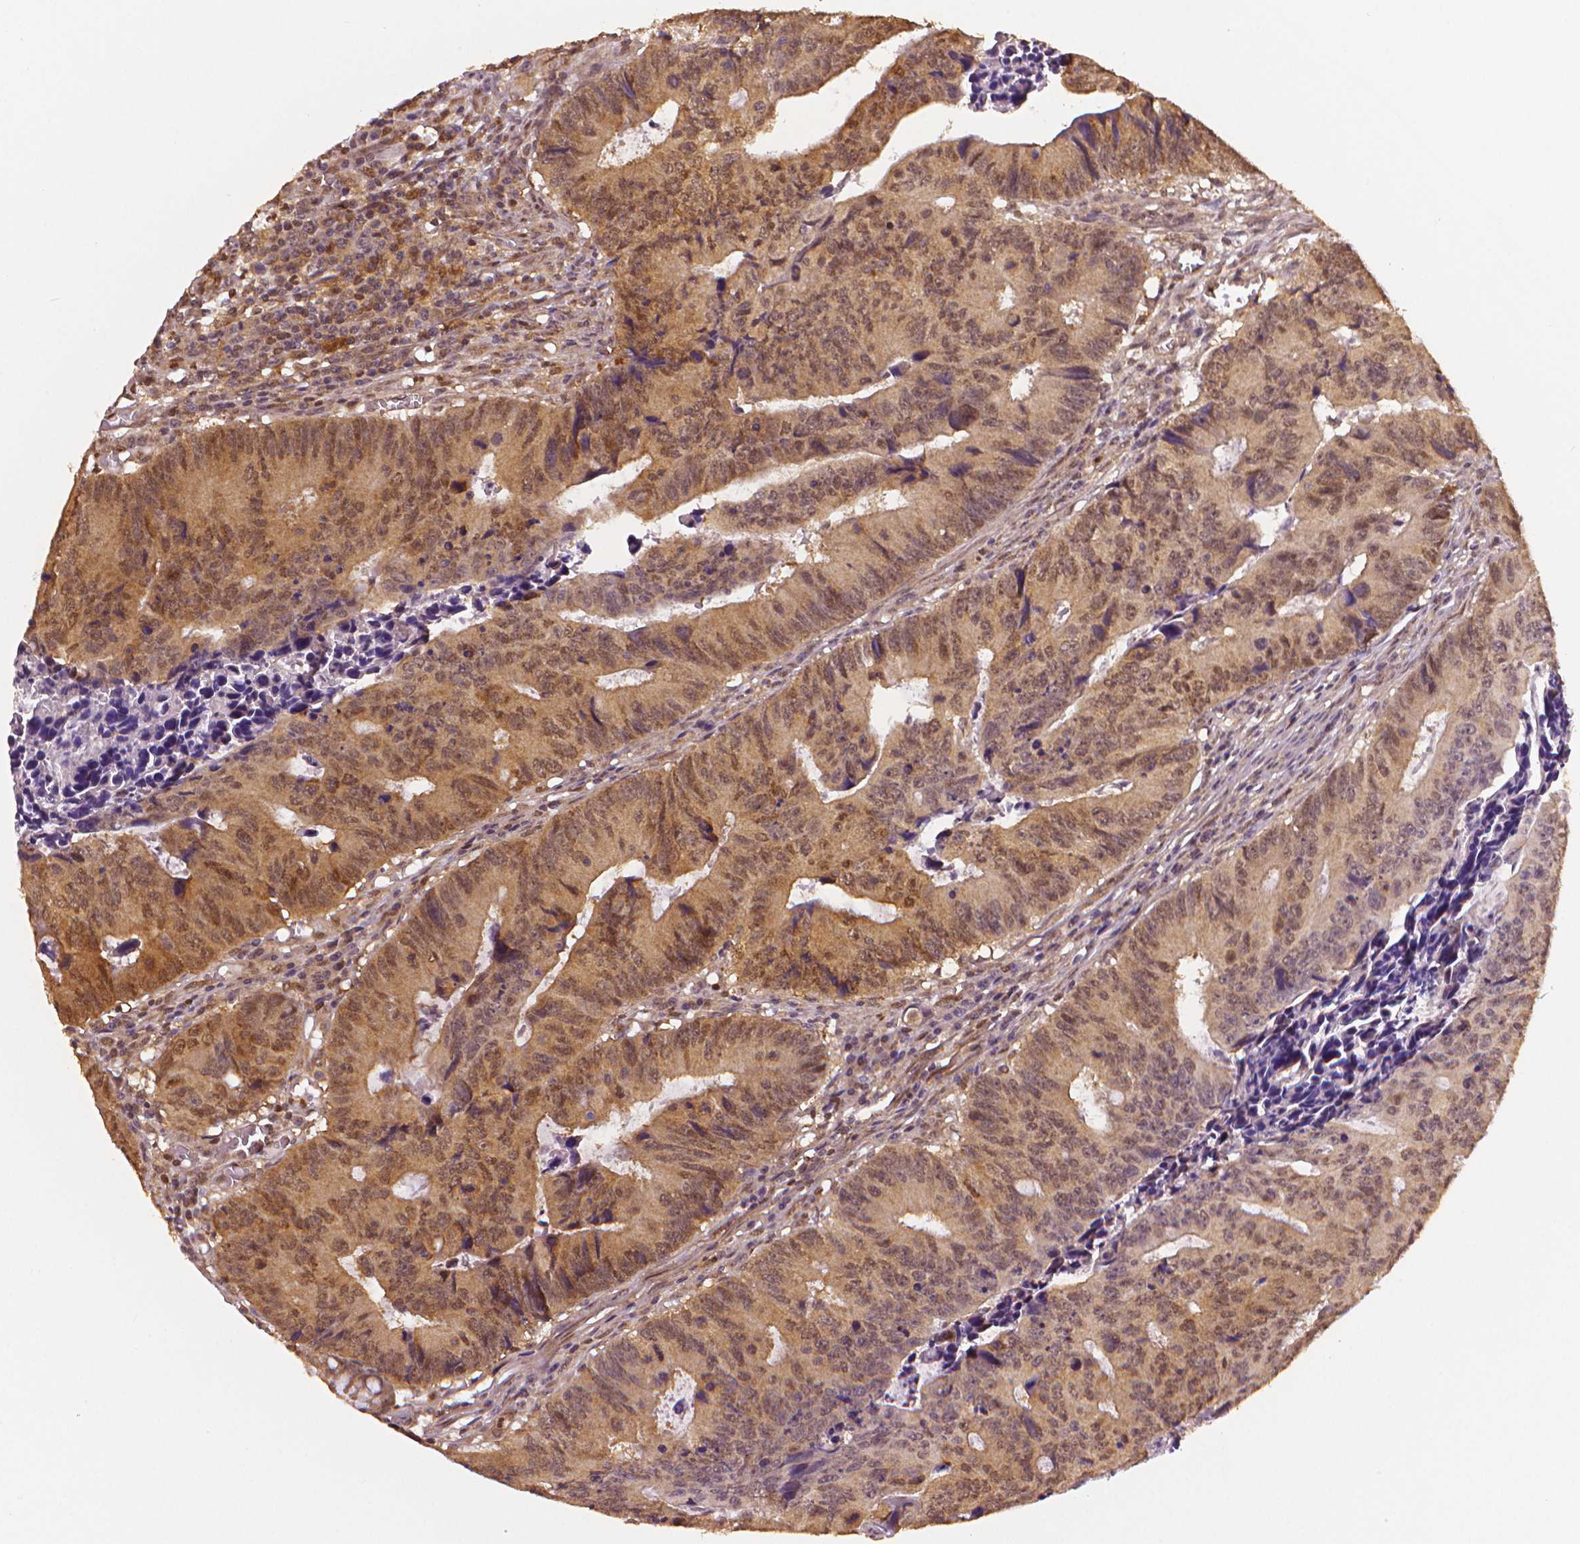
{"staining": {"intensity": "weak", "quantity": ">75%", "location": "cytoplasmic/membranous,nuclear"}, "tissue": "colorectal cancer", "cell_type": "Tumor cells", "image_type": "cancer", "snomed": [{"axis": "morphology", "description": "Adenocarcinoma, NOS"}, {"axis": "topography", "description": "Colon"}], "caption": "Immunohistochemistry (IHC) photomicrograph of neoplastic tissue: human colorectal adenocarcinoma stained using immunohistochemistry (IHC) displays low levels of weak protein expression localized specifically in the cytoplasmic/membranous and nuclear of tumor cells, appearing as a cytoplasmic/membranous and nuclear brown color.", "gene": "STAT3", "patient": {"sex": "female", "age": 87}}